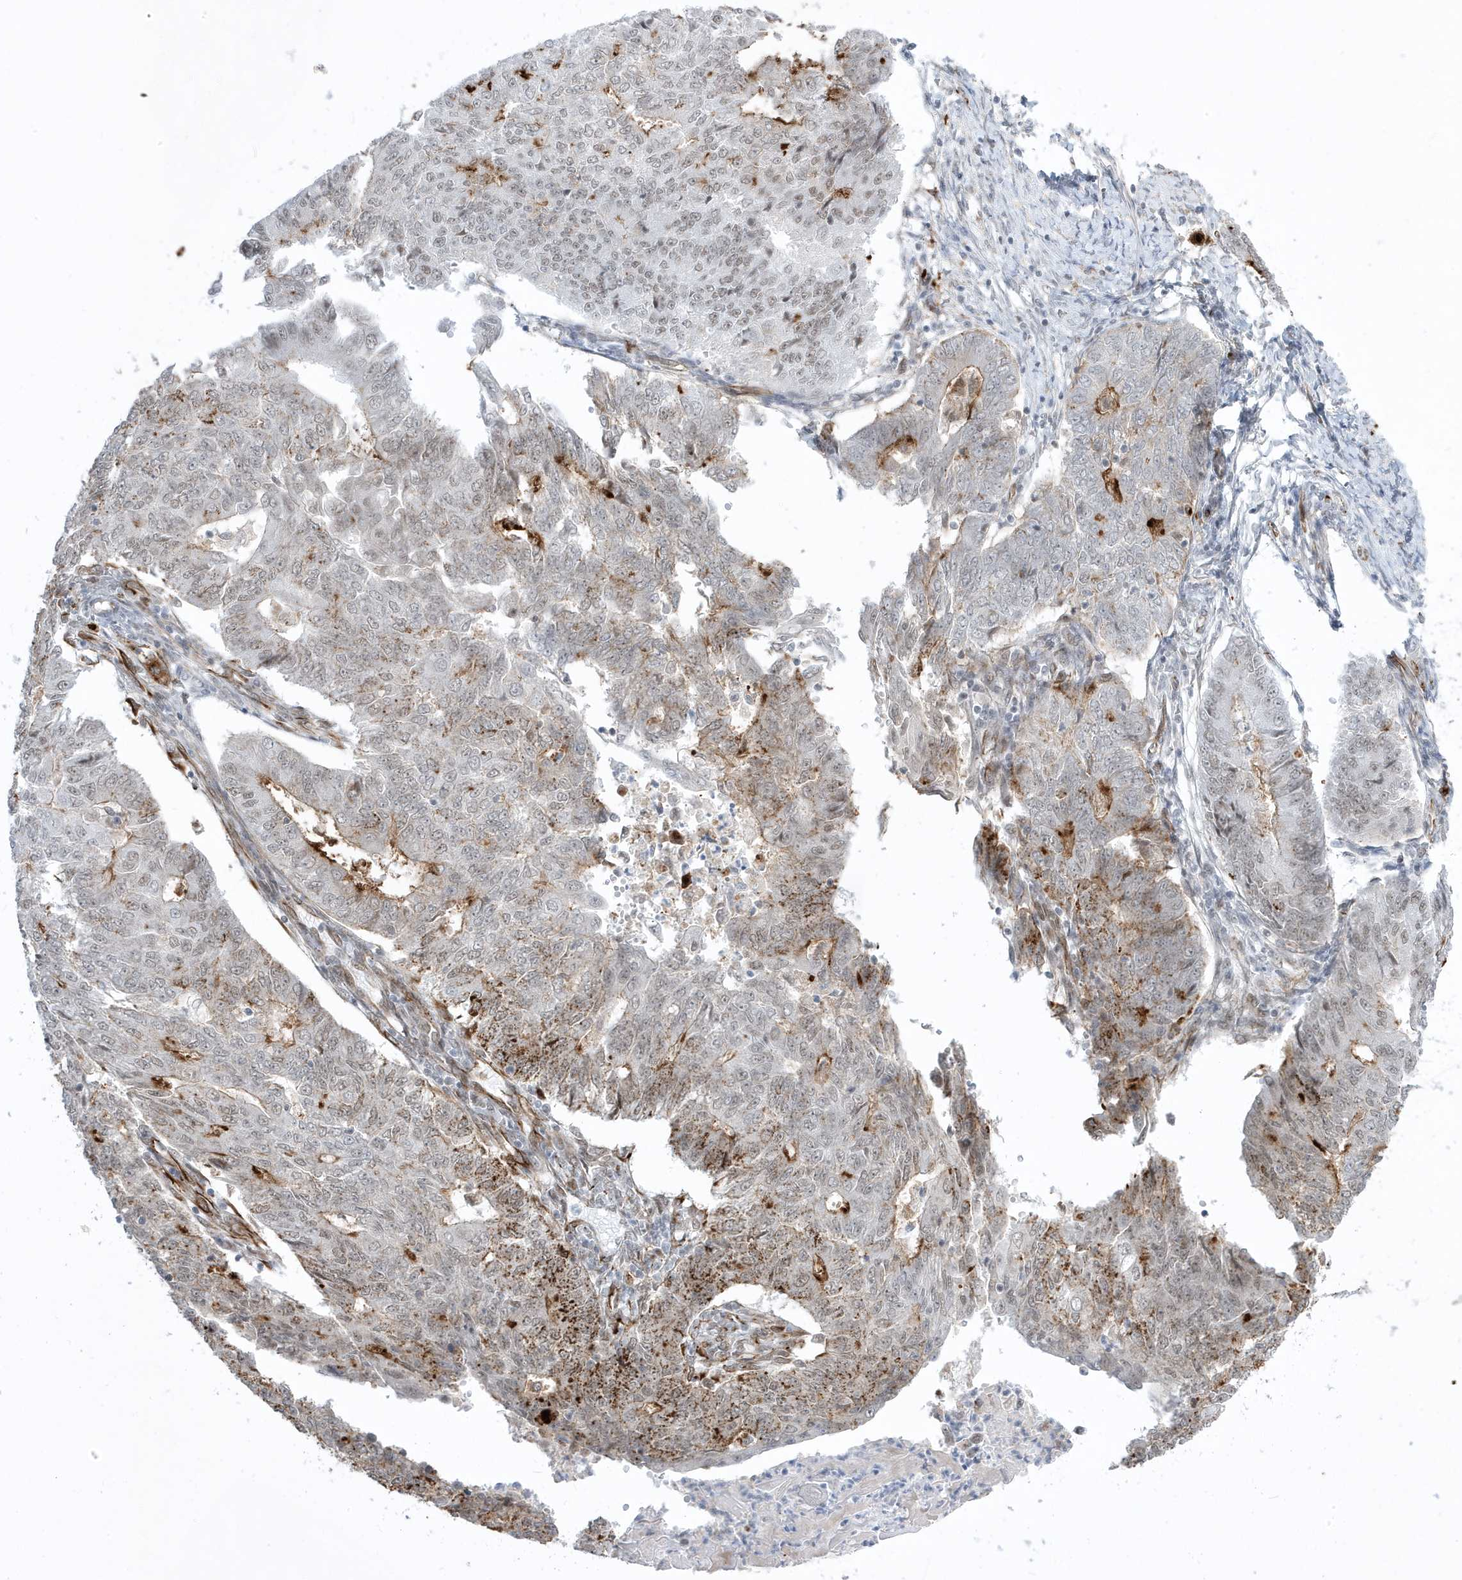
{"staining": {"intensity": "strong", "quantity": "<25%", "location": "cytoplasmic/membranous,nuclear"}, "tissue": "endometrial cancer", "cell_type": "Tumor cells", "image_type": "cancer", "snomed": [{"axis": "morphology", "description": "Adenocarcinoma, NOS"}, {"axis": "topography", "description": "Endometrium"}], "caption": "Protein expression analysis of human adenocarcinoma (endometrial) reveals strong cytoplasmic/membranous and nuclear staining in approximately <25% of tumor cells.", "gene": "ADAMTSL3", "patient": {"sex": "female", "age": 32}}